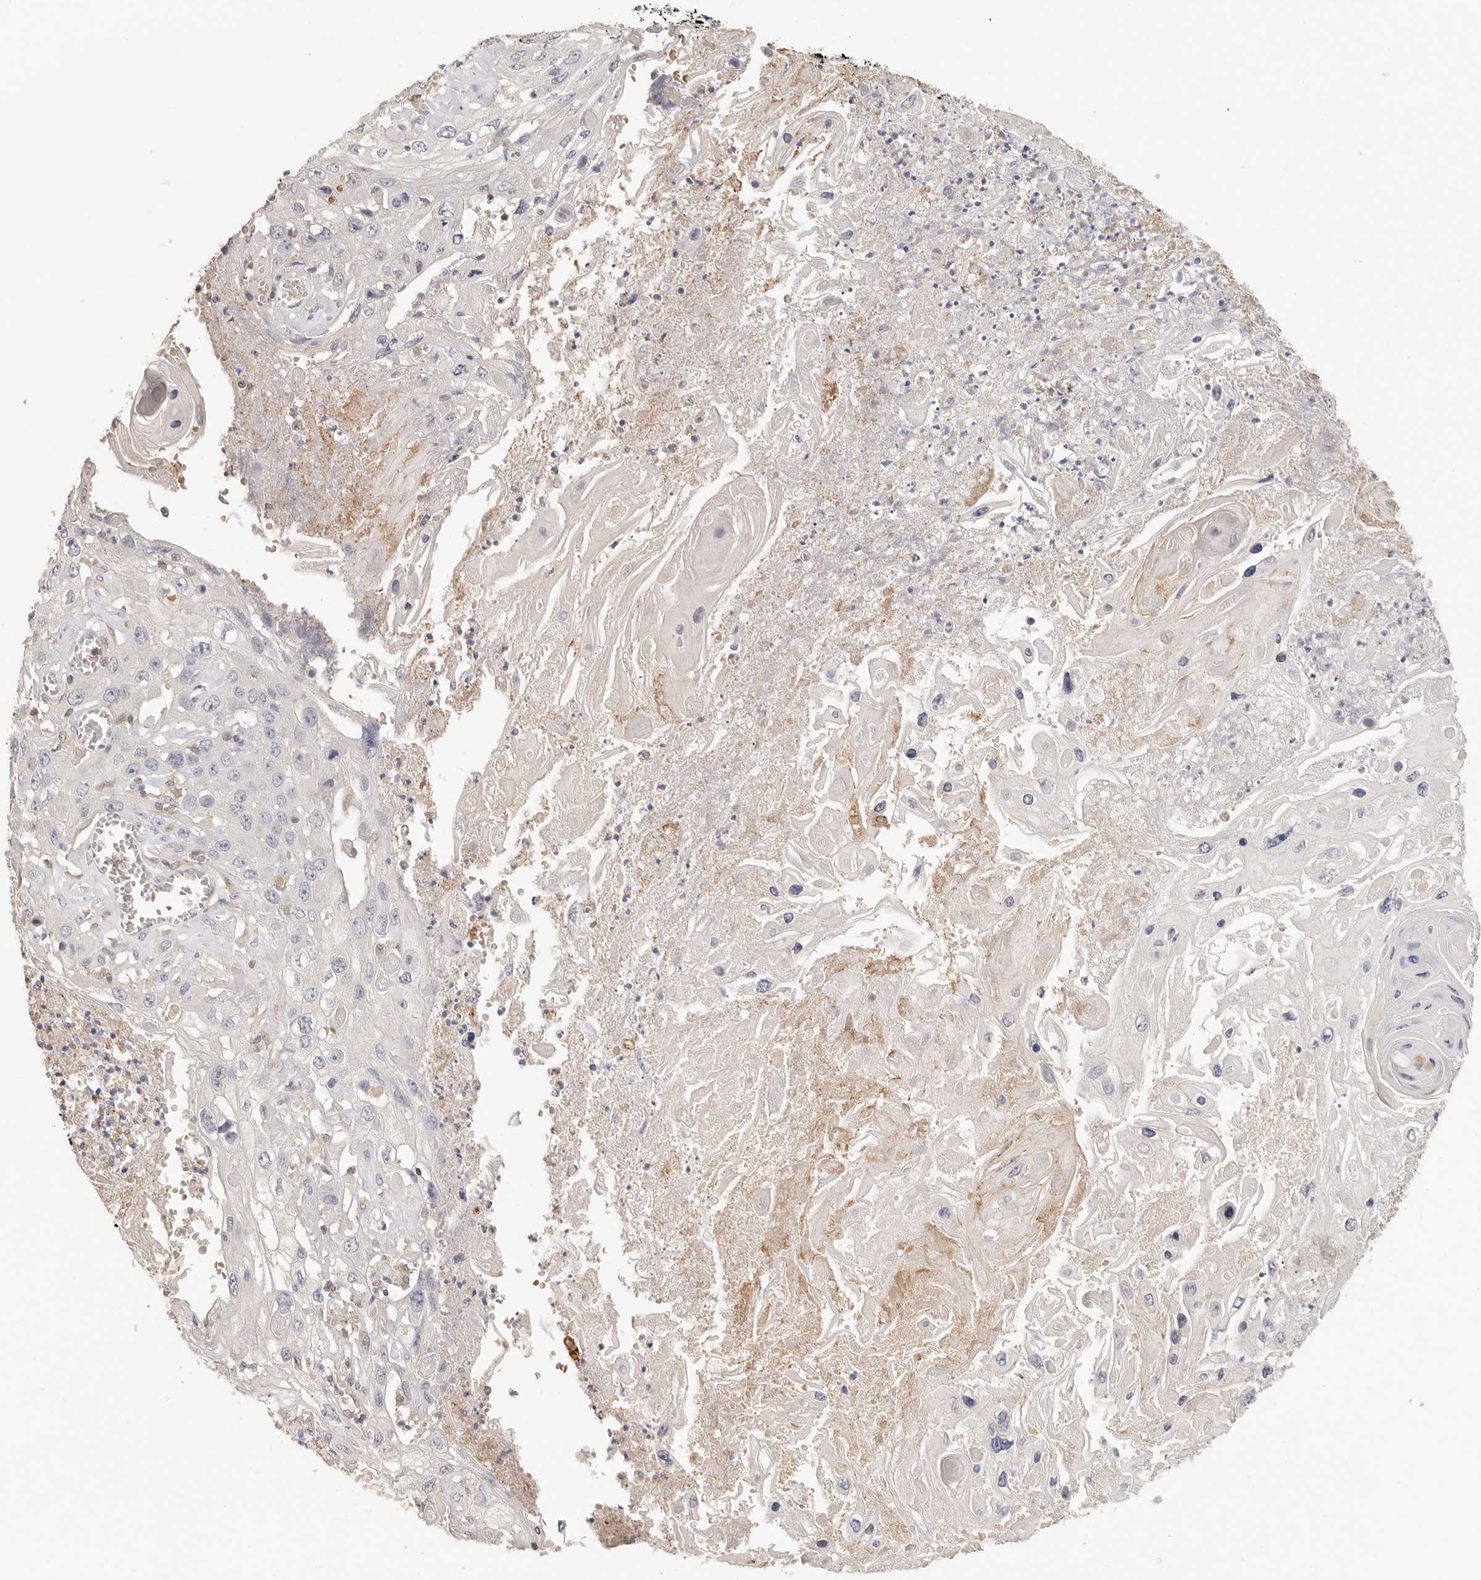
{"staining": {"intensity": "negative", "quantity": "none", "location": "none"}, "tissue": "skin cancer", "cell_type": "Tumor cells", "image_type": "cancer", "snomed": [{"axis": "morphology", "description": "Squamous cell carcinoma, NOS"}, {"axis": "topography", "description": "Skin"}], "caption": "Tumor cells are negative for brown protein staining in squamous cell carcinoma (skin). Nuclei are stained in blue.", "gene": "CSK", "patient": {"sex": "male", "age": 55}}